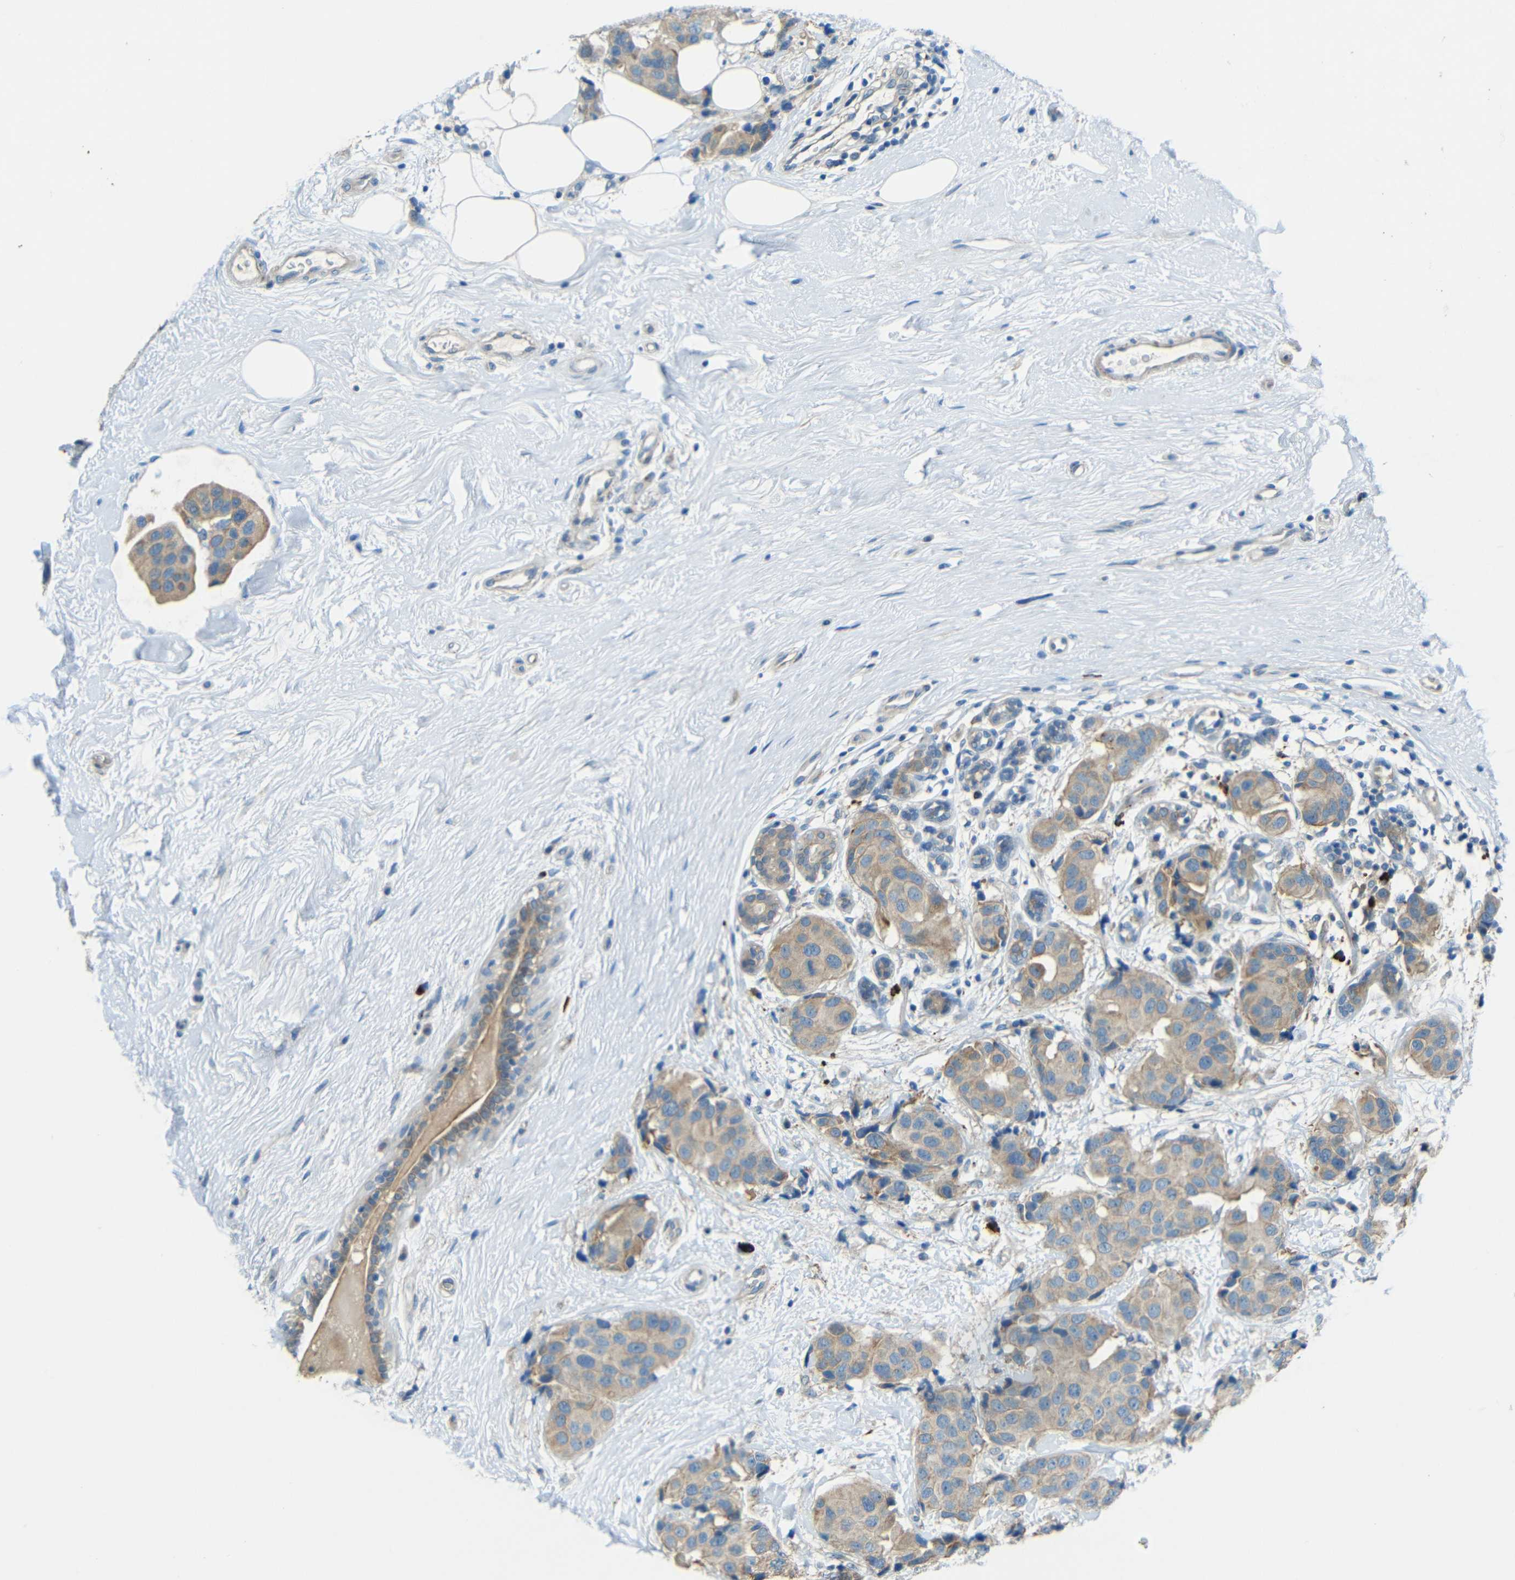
{"staining": {"intensity": "weak", "quantity": ">75%", "location": "cytoplasmic/membranous"}, "tissue": "breast cancer", "cell_type": "Tumor cells", "image_type": "cancer", "snomed": [{"axis": "morphology", "description": "Normal tissue, NOS"}, {"axis": "morphology", "description": "Duct carcinoma"}, {"axis": "topography", "description": "Breast"}], "caption": "This image reveals immunohistochemistry staining of human breast cancer, with low weak cytoplasmic/membranous staining in about >75% of tumor cells.", "gene": "CYP26B1", "patient": {"sex": "female", "age": 39}}